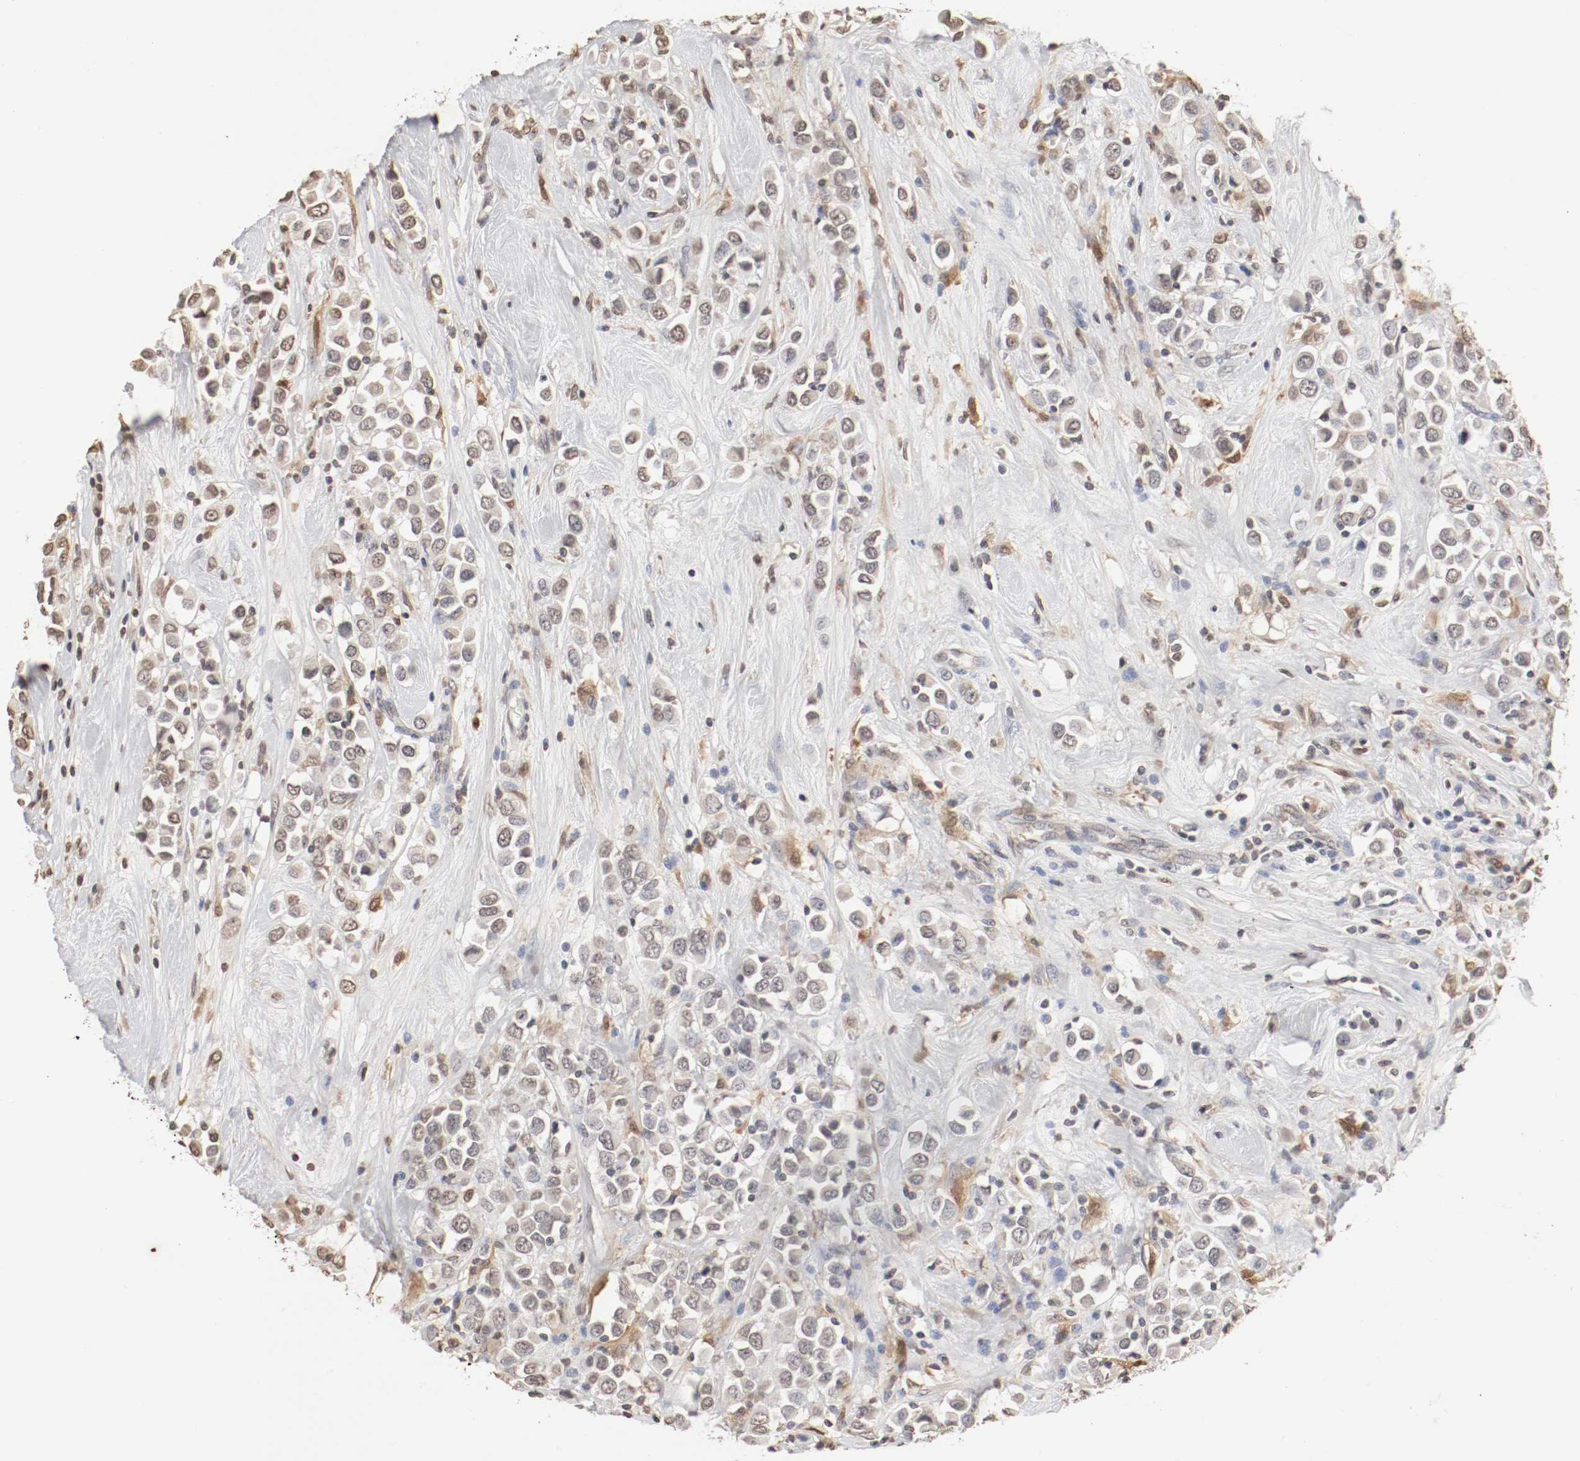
{"staining": {"intensity": "weak", "quantity": "25%-75%", "location": "cytoplasmic/membranous,nuclear"}, "tissue": "breast cancer", "cell_type": "Tumor cells", "image_type": "cancer", "snomed": [{"axis": "morphology", "description": "Duct carcinoma"}, {"axis": "topography", "description": "Breast"}], "caption": "Tumor cells show weak cytoplasmic/membranous and nuclear positivity in approximately 25%-75% of cells in breast intraductal carcinoma.", "gene": "WASL", "patient": {"sex": "female", "age": 61}}